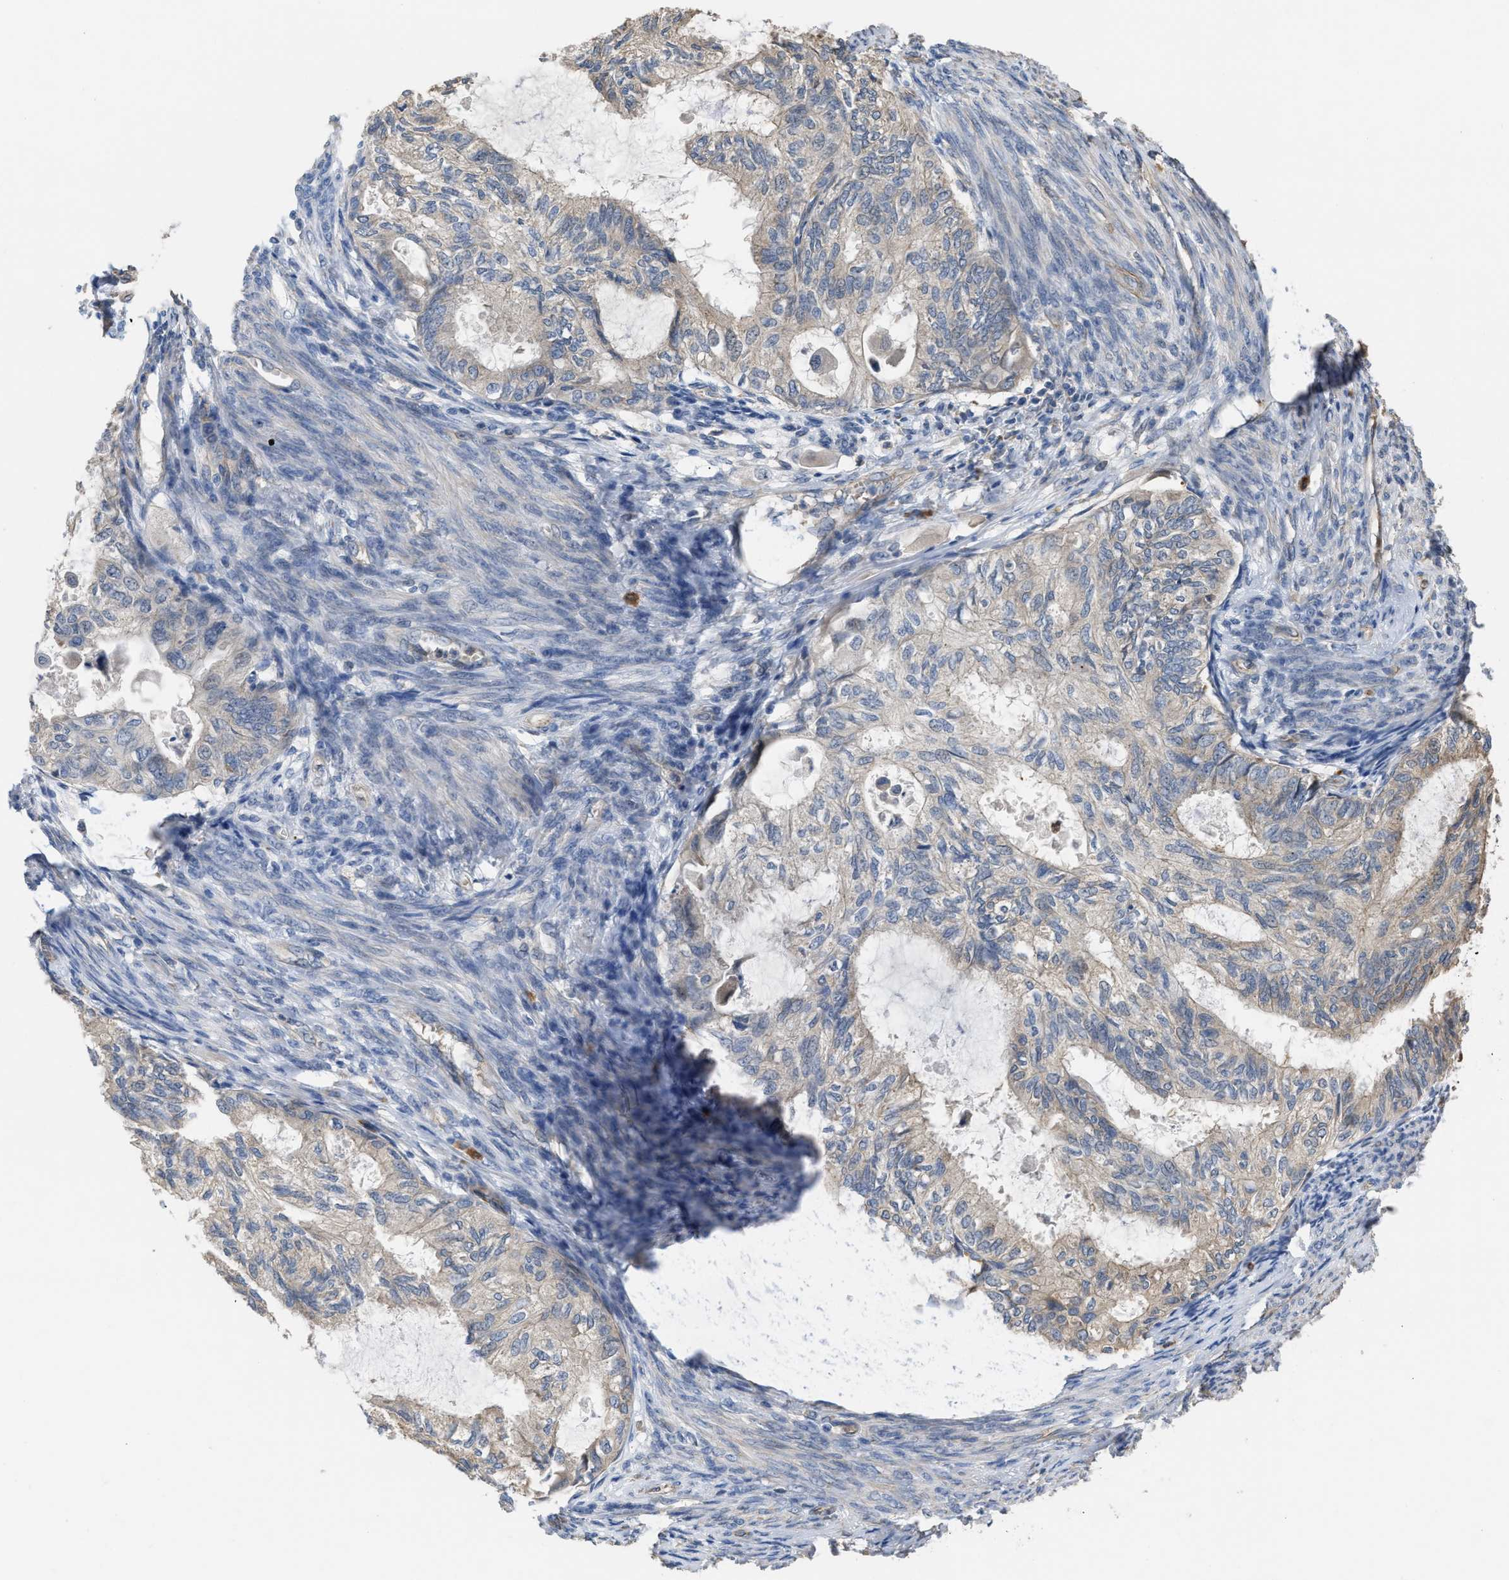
{"staining": {"intensity": "negative", "quantity": "none", "location": "none"}, "tissue": "cervical cancer", "cell_type": "Tumor cells", "image_type": "cancer", "snomed": [{"axis": "morphology", "description": "Normal tissue, NOS"}, {"axis": "morphology", "description": "Adenocarcinoma, NOS"}, {"axis": "topography", "description": "Cervix"}, {"axis": "topography", "description": "Endometrium"}], "caption": "A histopathology image of human adenocarcinoma (cervical) is negative for staining in tumor cells.", "gene": "SLC4A11", "patient": {"sex": "female", "age": 86}}